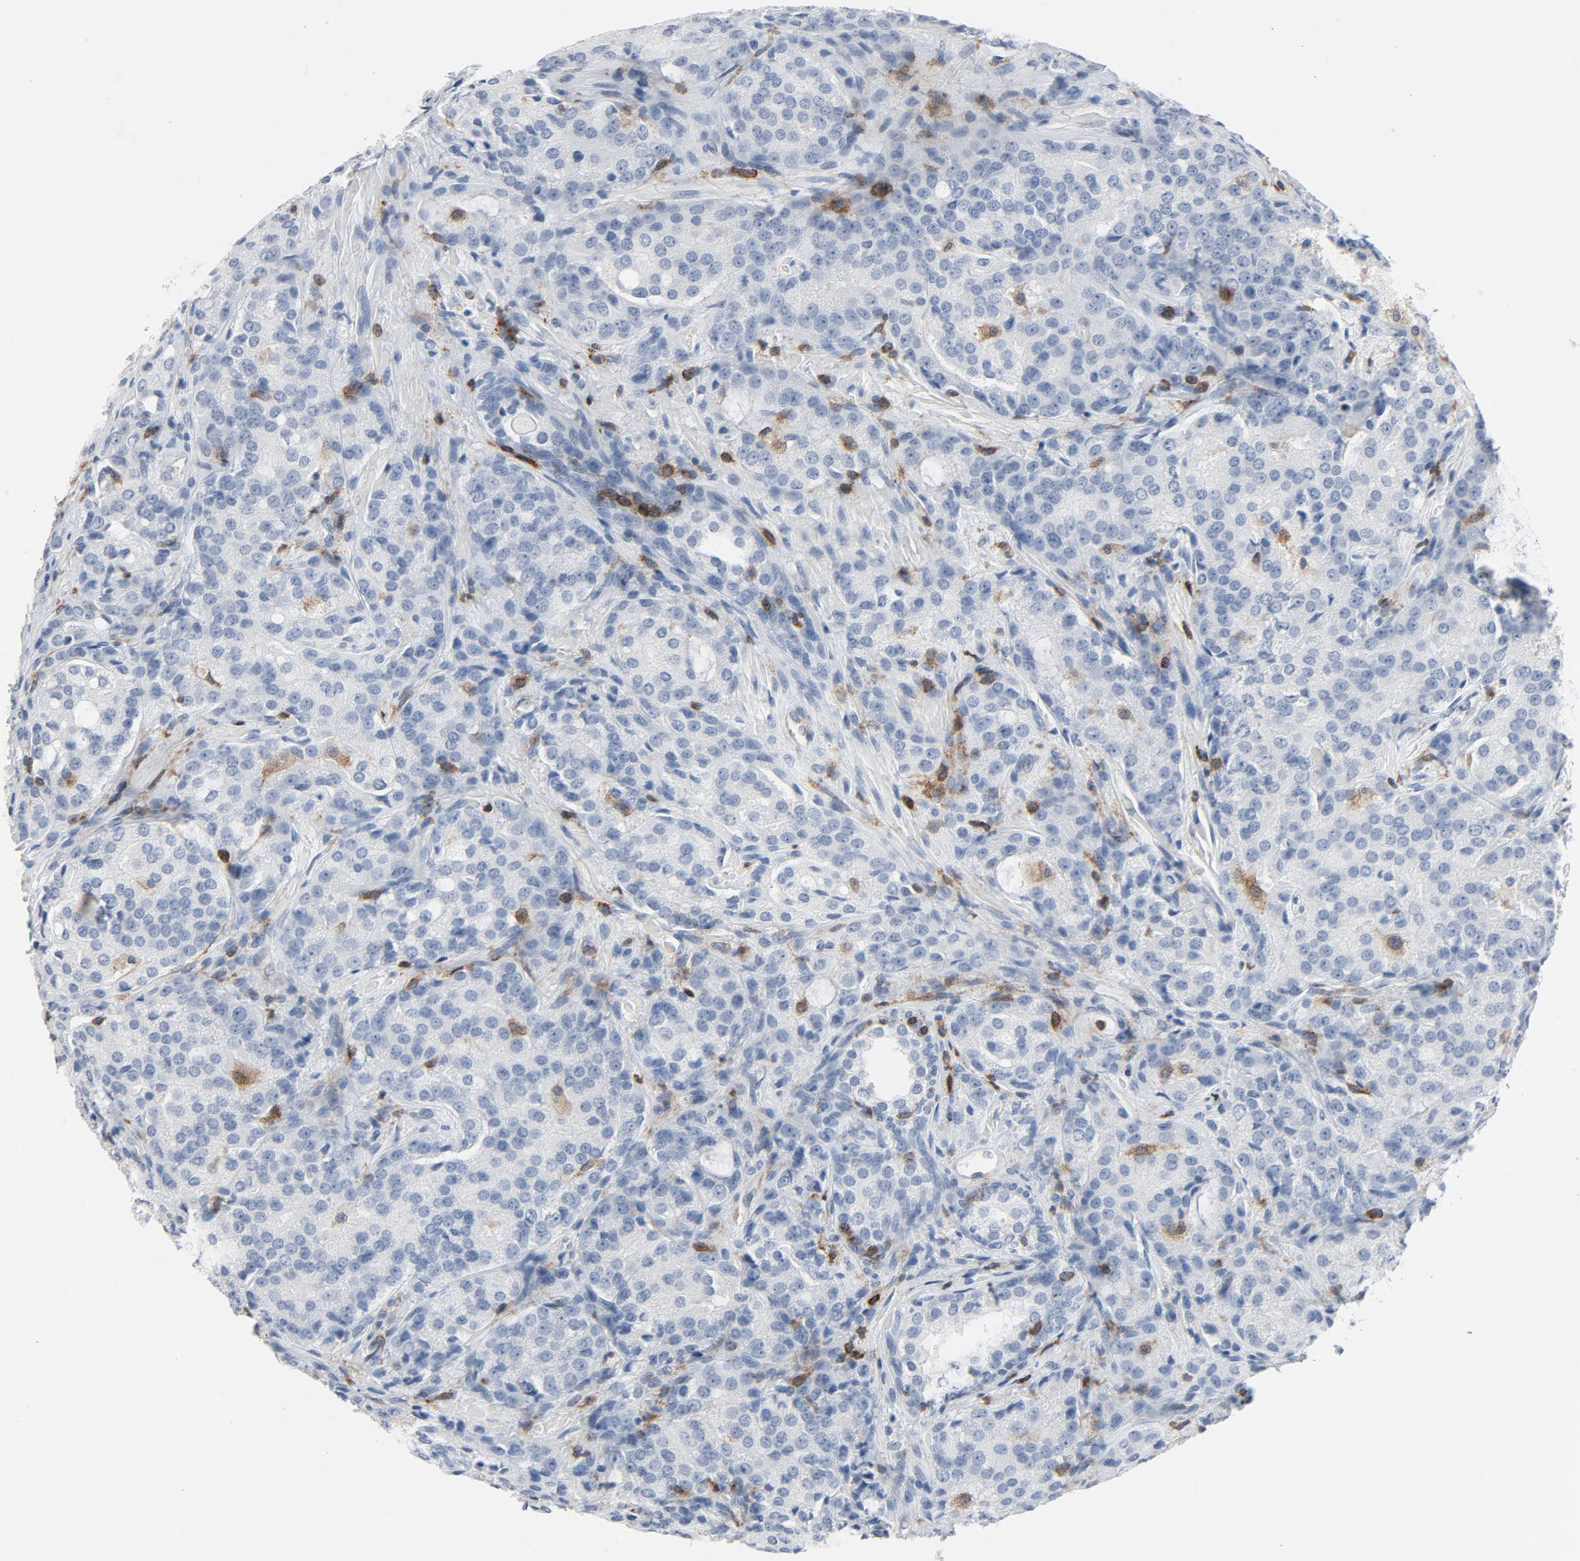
{"staining": {"intensity": "negative", "quantity": "none", "location": "none"}, "tissue": "prostate cancer", "cell_type": "Tumor cells", "image_type": "cancer", "snomed": [{"axis": "morphology", "description": "Adenocarcinoma, High grade"}, {"axis": "topography", "description": "Prostate"}], "caption": "Immunohistochemistry micrograph of human prostate adenocarcinoma (high-grade) stained for a protein (brown), which reveals no expression in tumor cells.", "gene": "LCP2", "patient": {"sex": "male", "age": 72}}